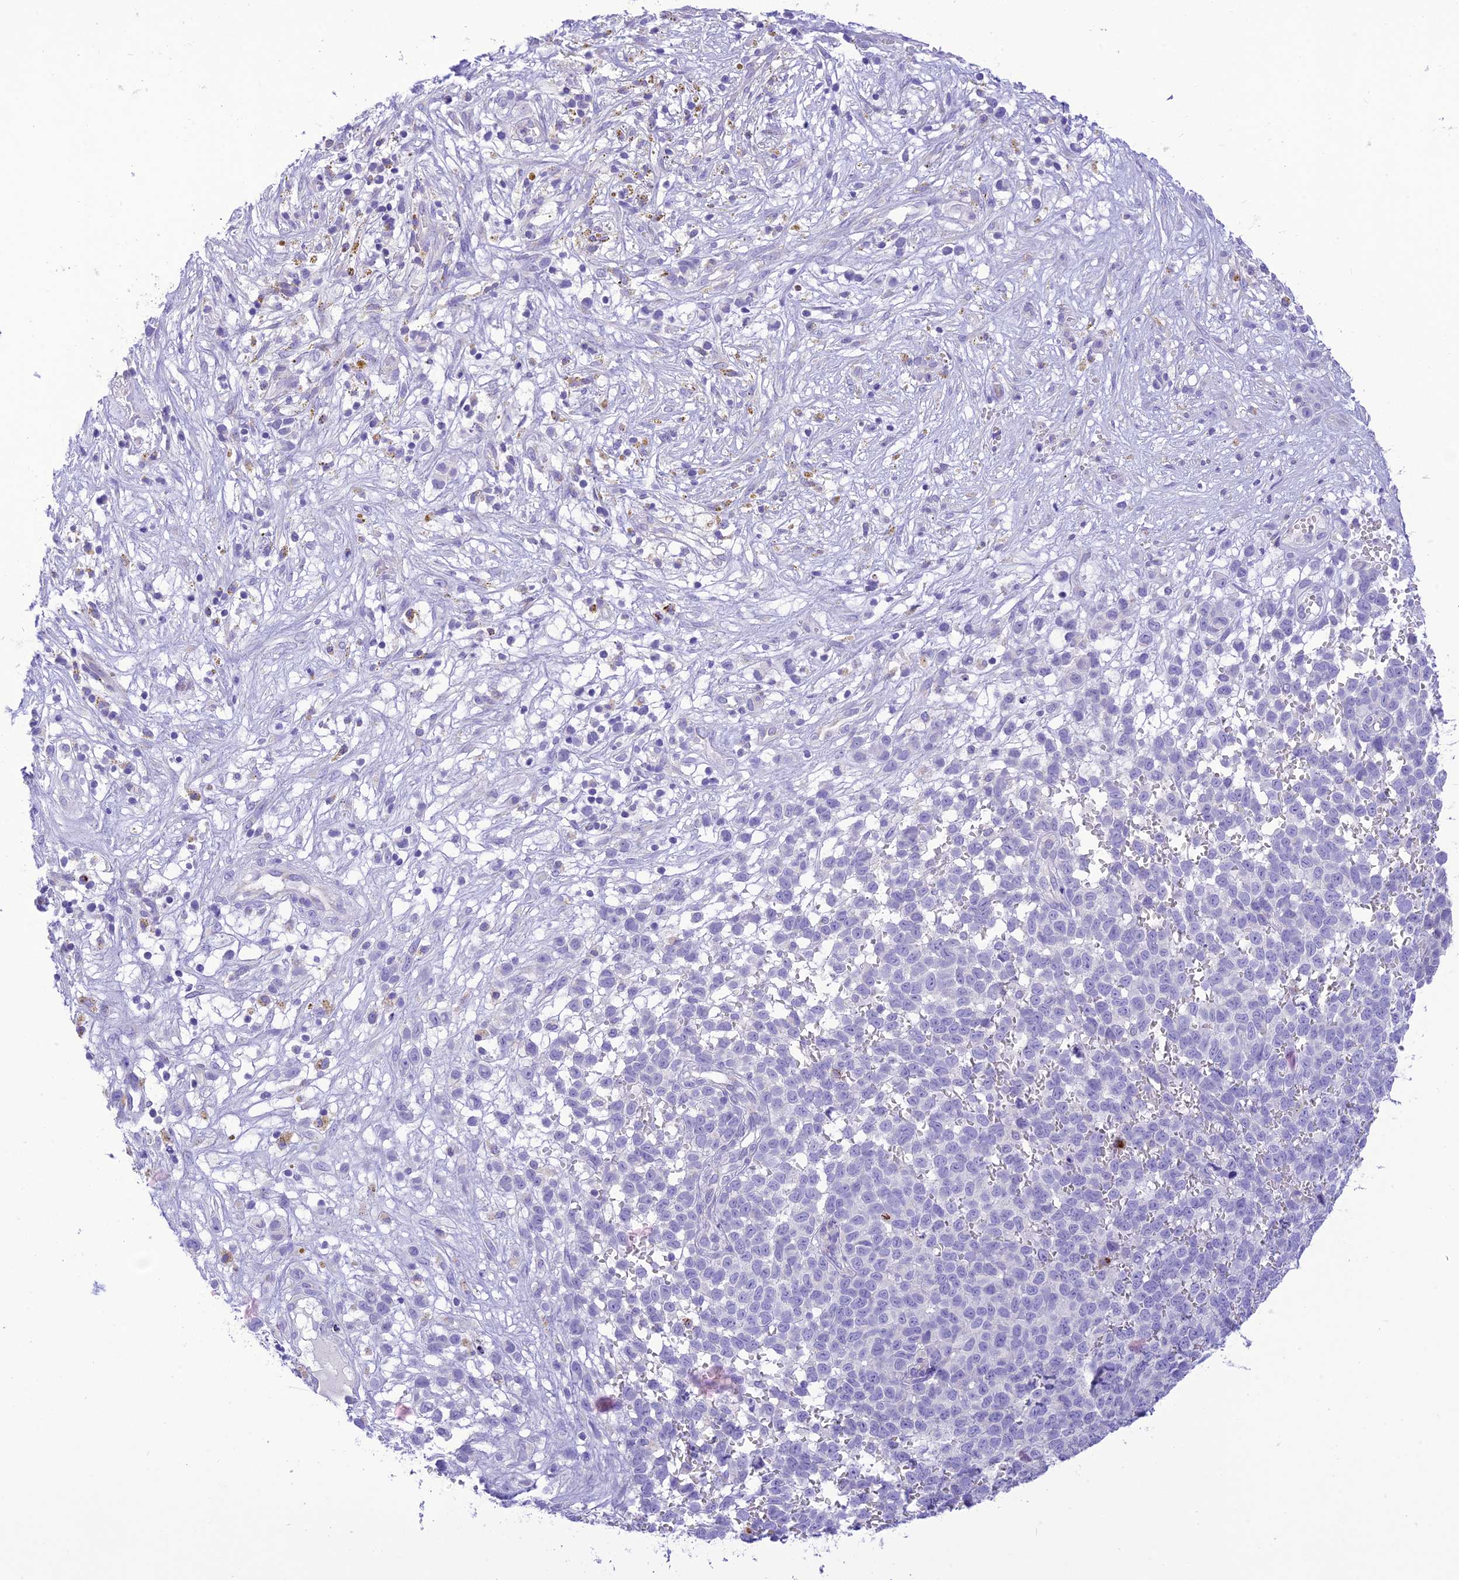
{"staining": {"intensity": "negative", "quantity": "none", "location": "none"}, "tissue": "melanoma", "cell_type": "Tumor cells", "image_type": "cancer", "snomed": [{"axis": "morphology", "description": "Malignant melanoma, NOS"}, {"axis": "topography", "description": "Nose, NOS"}], "caption": "Protein analysis of melanoma demonstrates no significant expression in tumor cells.", "gene": "DHDH", "patient": {"sex": "female", "age": 48}}